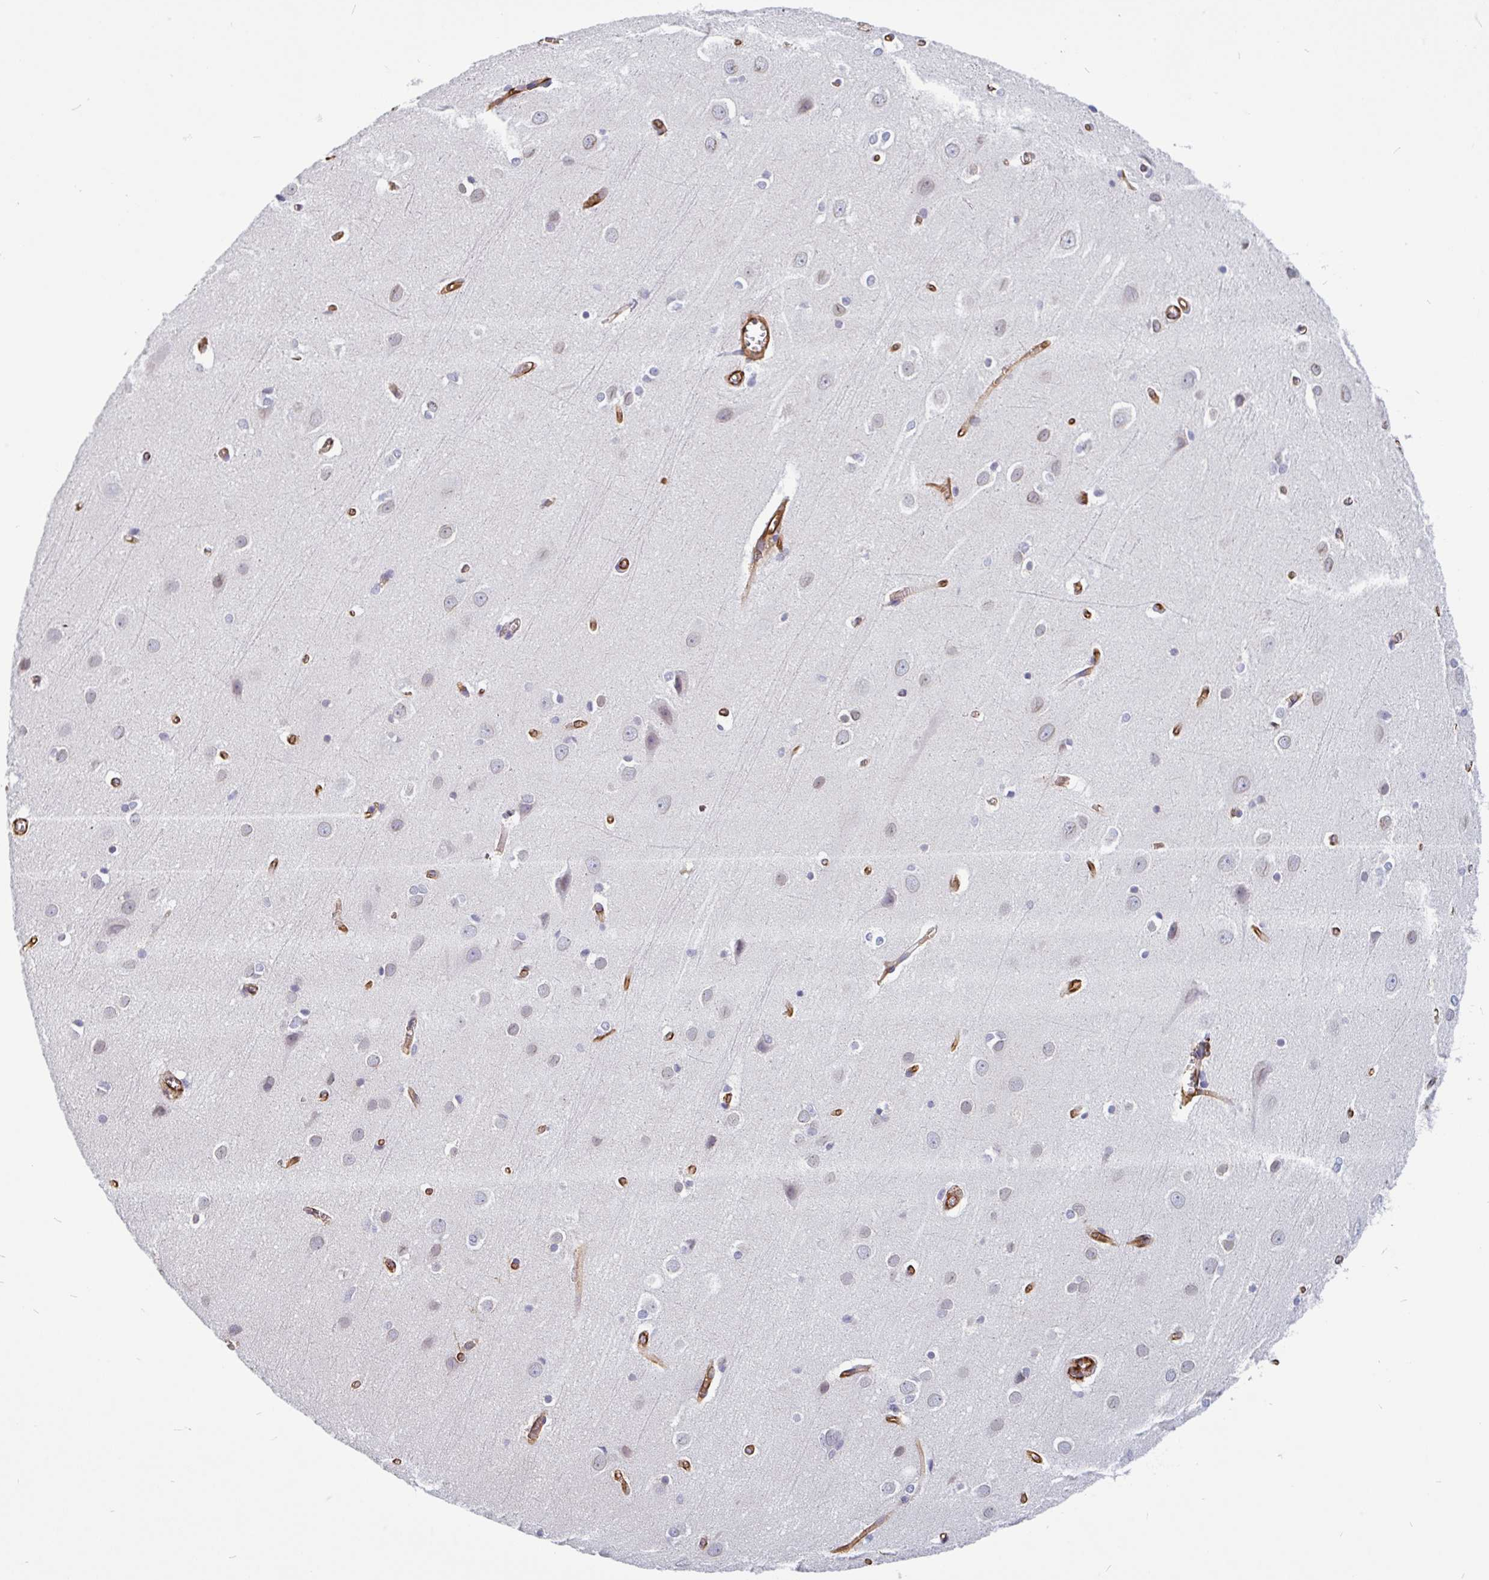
{"staining": {"intensity": "moderate", "quantity": ">75%", "location": "cytoplasmic/membranous"}, "tissue": "cerebral cortex", "cell_type": "Endothelial cells", "image_type": "normal", "snomed": [{"axis": "morphology", "description": "Normal tissue, NOS"}, {"axis": "topography", "description": "Cerebral cortex"}], "caption": "A histopathology image of human cerebral cortex stained for a protein demonstrates moderate cytoplasmic/membranous brown staining in endothelial cells. (Stains: DAB in brown, nuclei in blue, Microscopy: brightfield microscopy at high magnification).", "gene": "PPFIA1", "patient": {"sex": "male", "age": 37}}